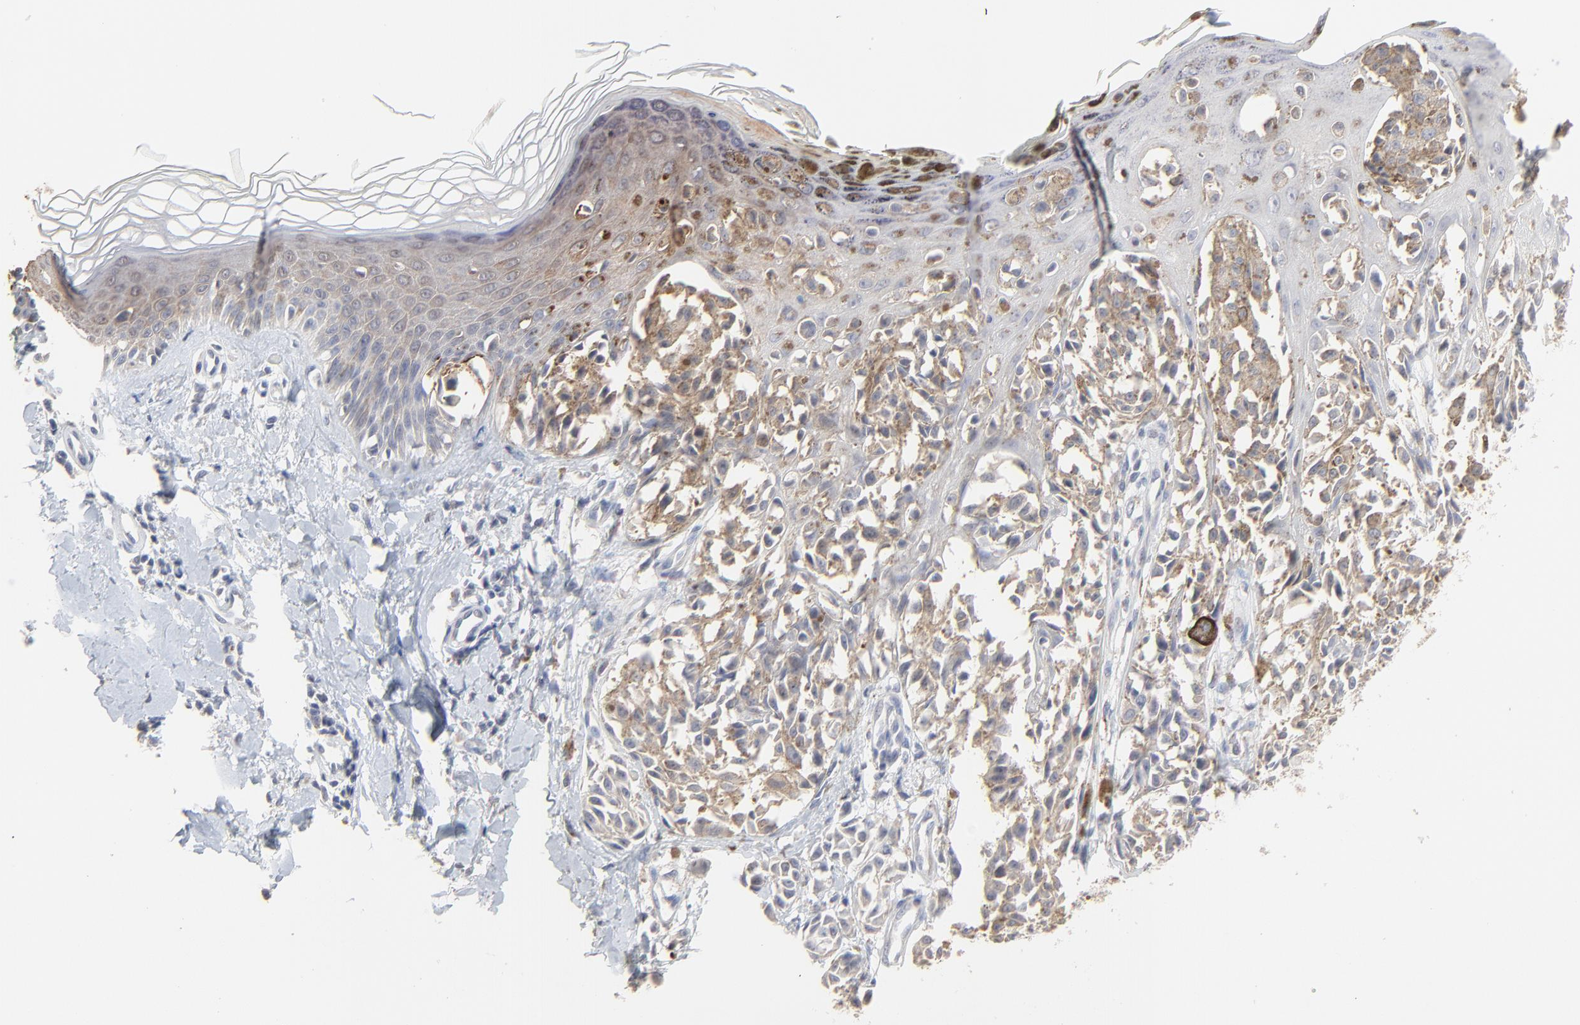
{"staining": {"intensity": "weak", "quantity": ">75%", "location": "cytoplasmic/membranous"}, "tissue": "melanoma", "cell_type": "Tumor cells", "image_type": "cancer", "snomed": [{"axis": "morphology", "description": "Malignant melanoma, NOS"}, {"axis": "topography", "description": "Skin"}], "caption": "Immunohistochemical staining of human malignant melanoma shows weak cytoplasmic/membranous protein staining in approximately >75% of tumor cells.", "gene": "FANCB", "patient": {"sex": "female", "age": 38}}